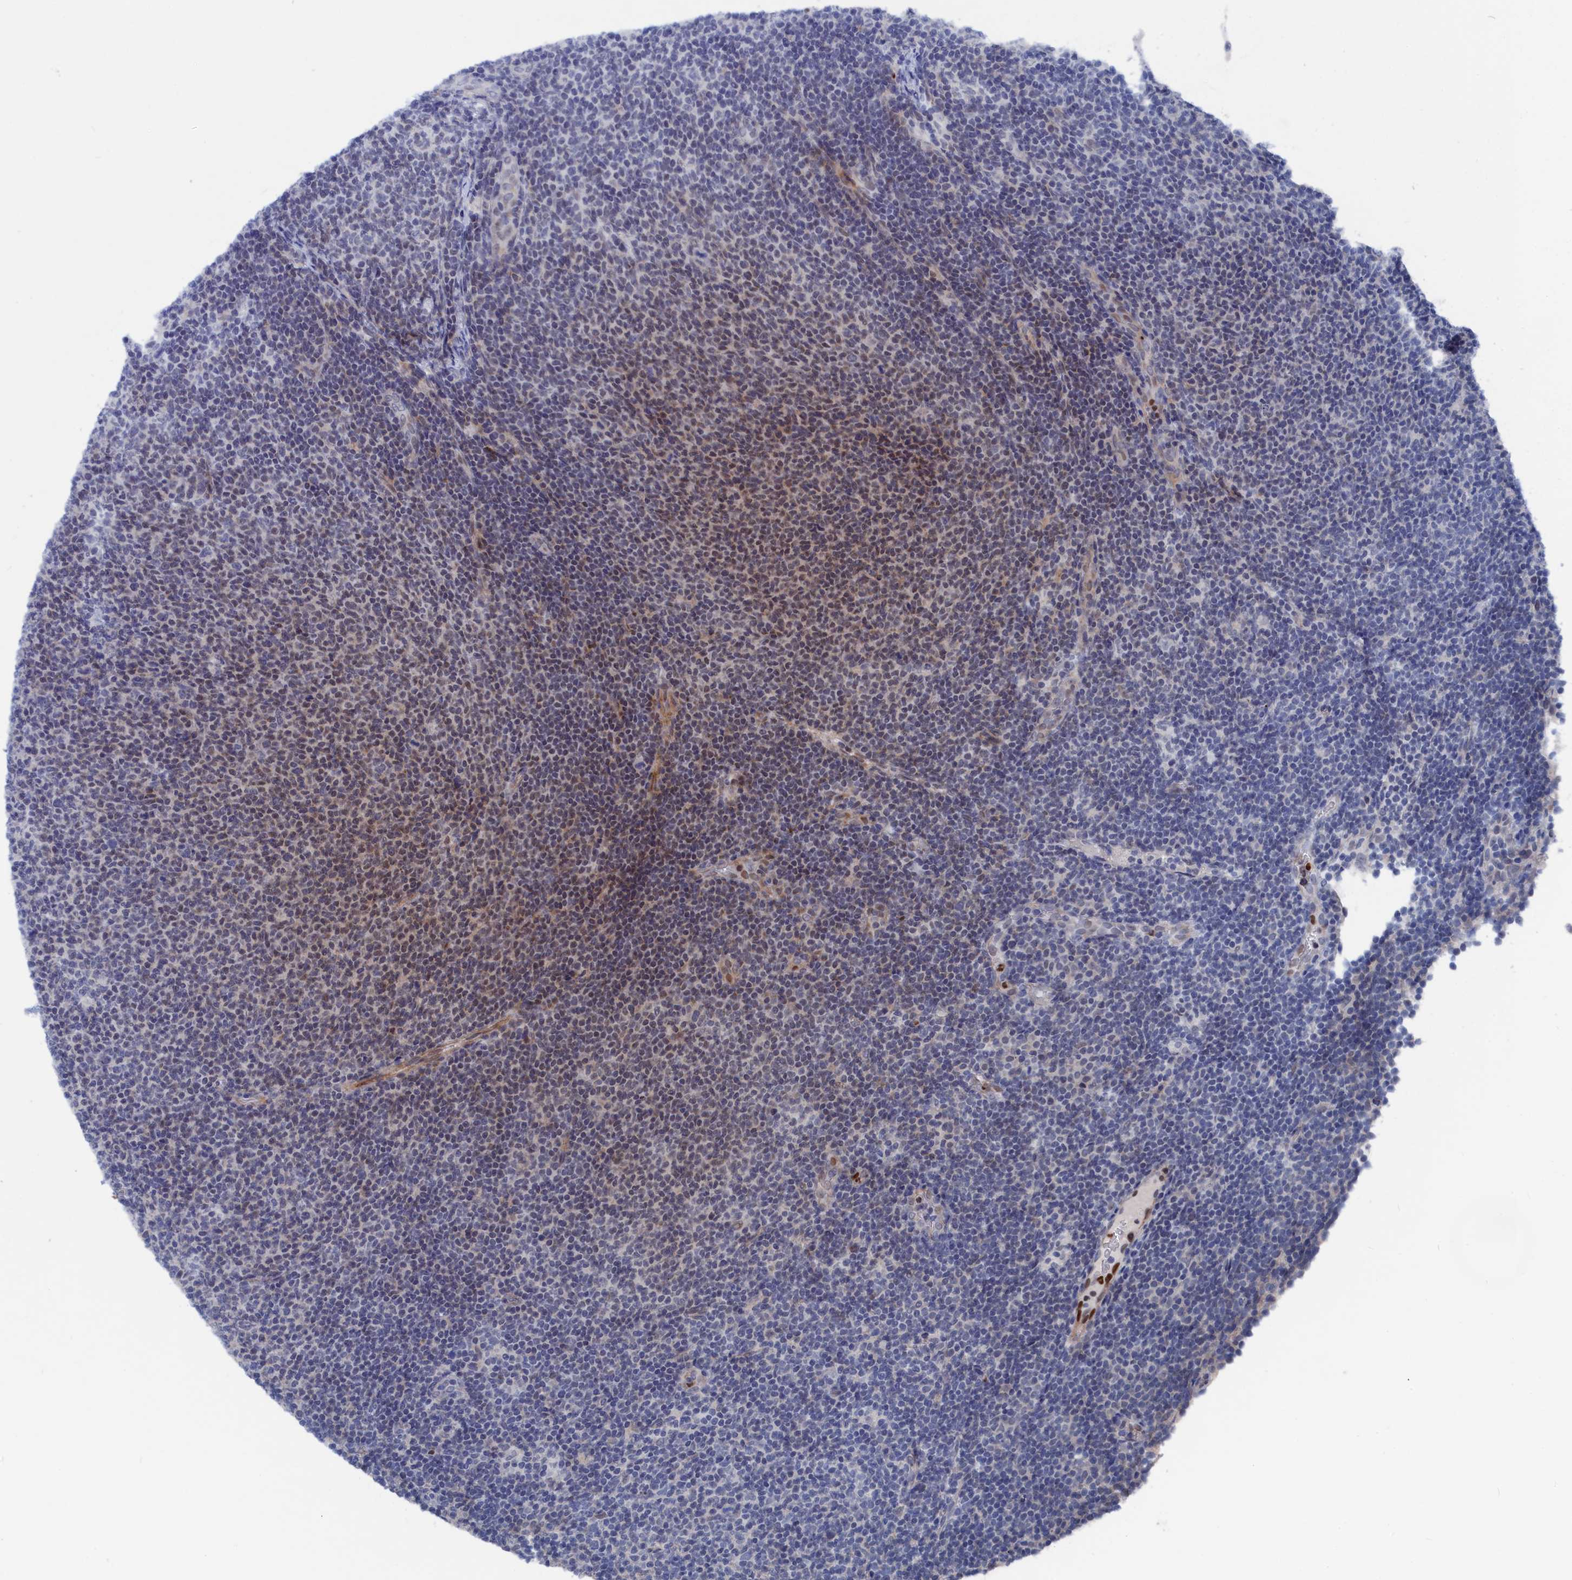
{"staining": {"intensity": "weak", "quantity": "<25%", "location": "nuclear"}, "tissue": "lymphoma", "cell_type": "Tumor cells", "image_type": "cancer", "snomed": [{"axis": "morphology", "description": "Malignant lymphoma, non-Hodgkin's type, Low grade"}, {"axis": "topography", "description": "Lymph node"}], "caption": "Immunohistochemistry (IHC) photomicrograph of lymphoma stained for a protein (brown), which shows no expression in tumor cells. The staining was performed using DAB (3,3'-diaminobenzidine) to visualize the protein expression in brown, while the nuclei were stained in blue with hematoxylin (Magnification: 20x).", "gene": "MARCHF3", "patient": {"sex": "male", "age": 66}}